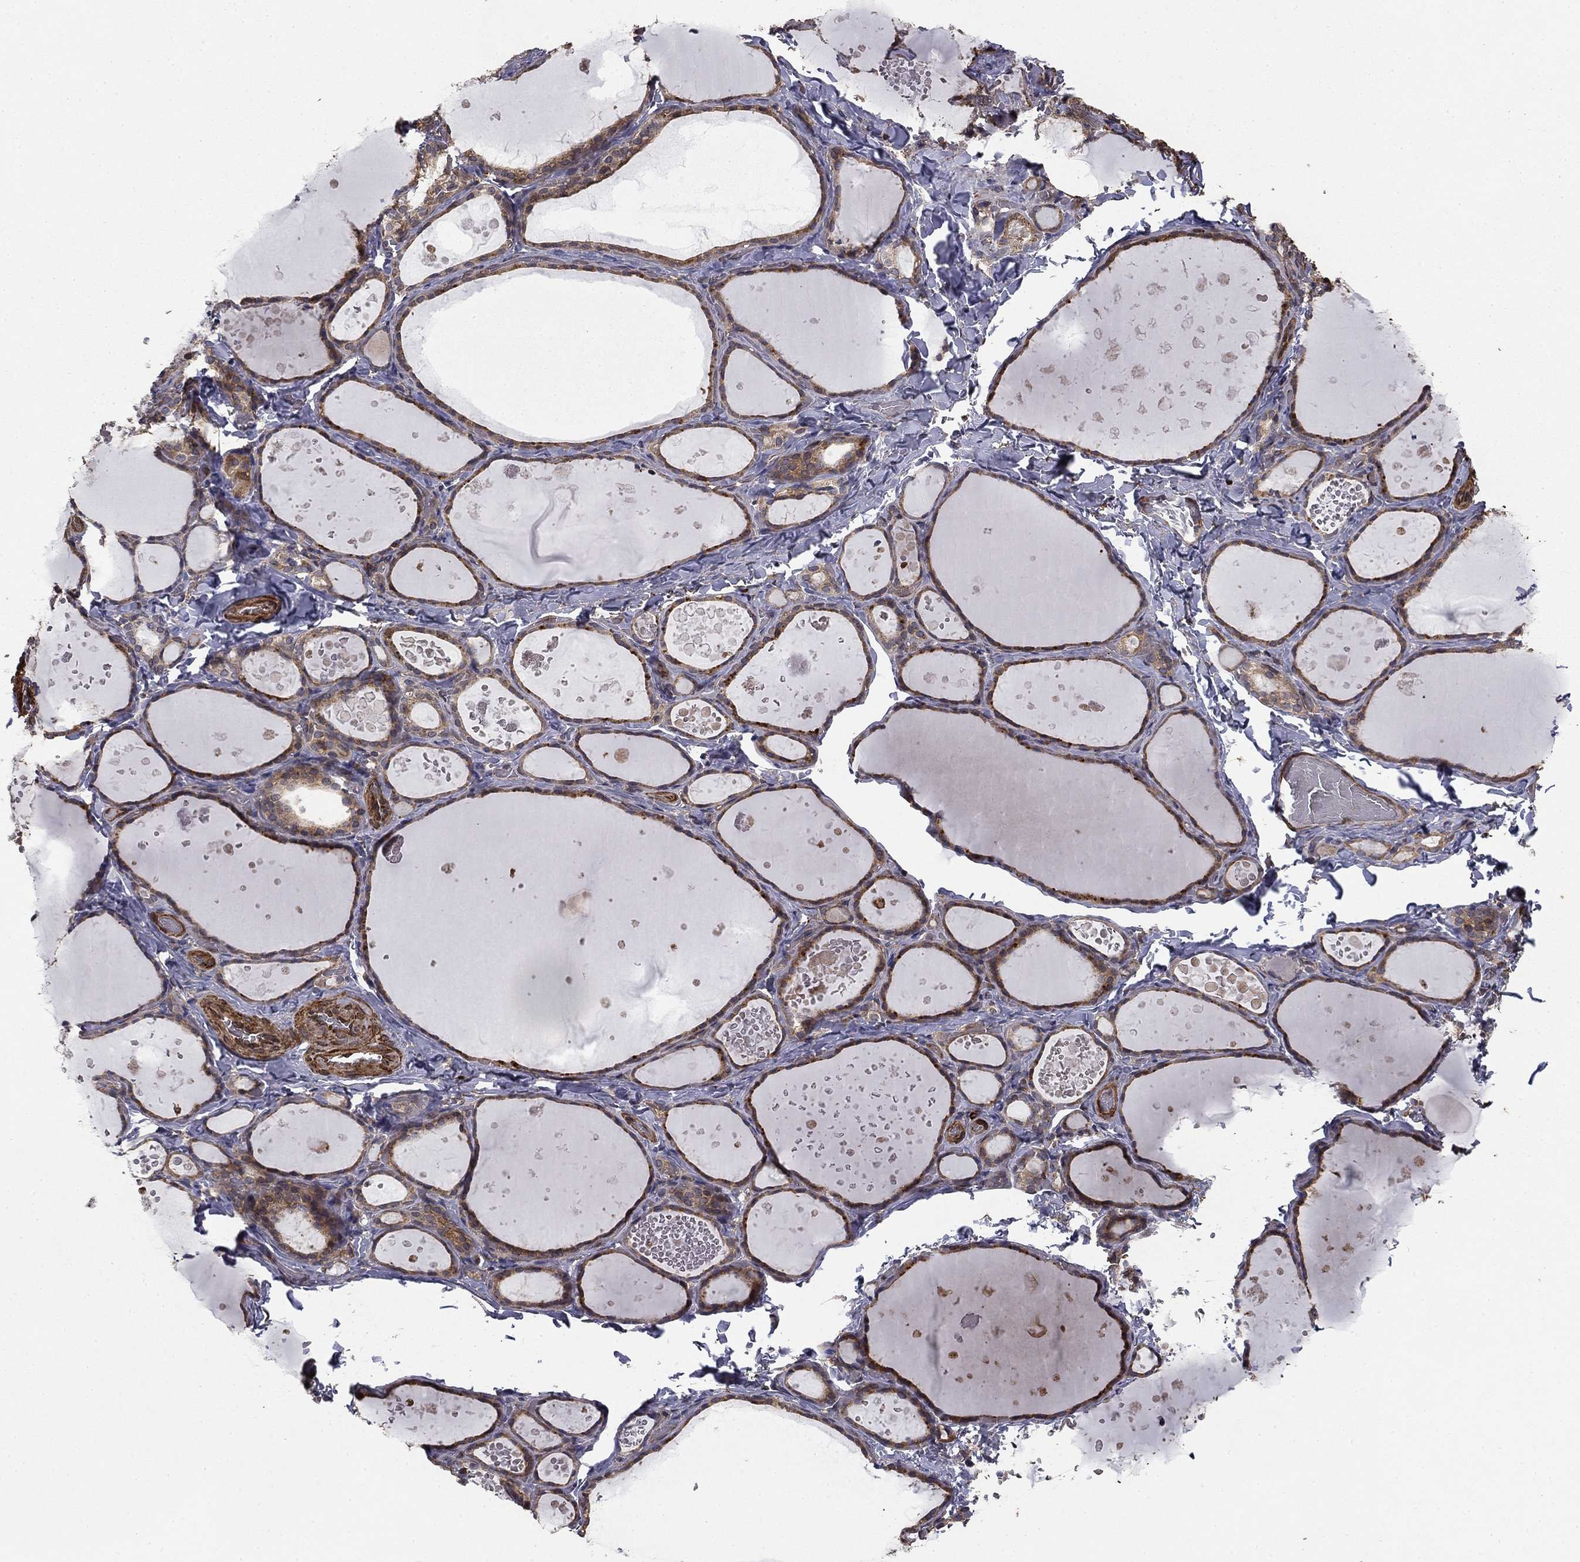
{"staining": {"intensity": "moderate", "quantity": ">75%", "location": "cytoplasmic/membranous"}, "tissue": "thyroid gland", "cell_type": "Glandular cells", "image_type": "normal", "snomed": [{"axis": "morphology", "description": "Normal tissue, NOS"}, {"axis": "topography", "description": "Thyroid gland"}], "caption": "Thyroid gland stained for a protein (brown) exhibits moderate cytoplasmic/membranous positive staining in approximately >75% of glandular cells.", "gene": "HABP4", "patient": {"sex": "female", "age": 56}}